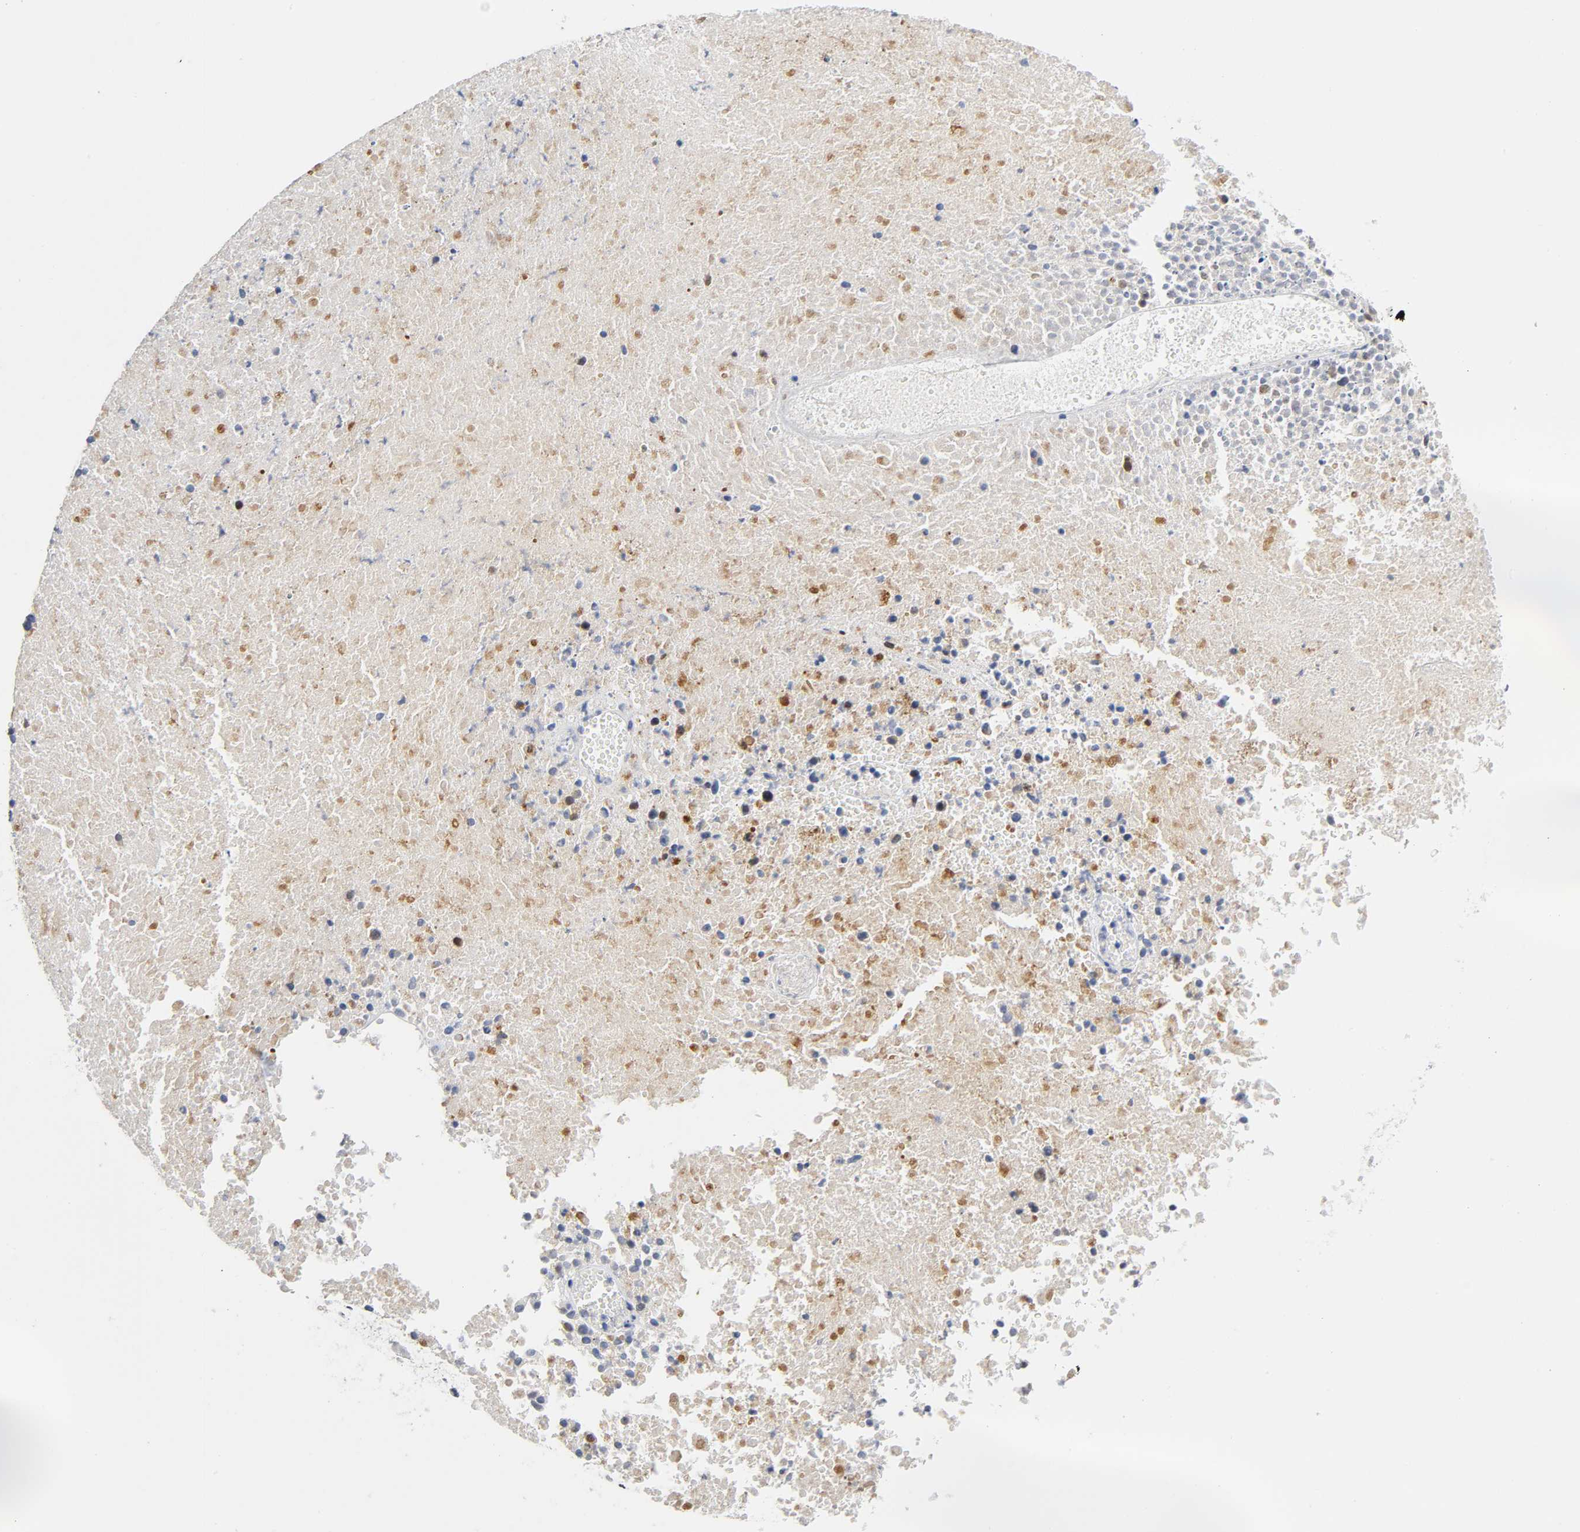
{"staining": {"intensity": "moderate", "quantity": "<25%", "location": "nuclear"}, "tissue": "melanoma", "cell_type": "Tumor cells", "image_type": "cancer", "snomed": [{"axis": "morphology", "description": "Malignant melanoma, Metastatic site"}, {"axis": "topography", "description": "Cerebral cortex"}], "caption": "A histopathology image of malignant melanoma (metastatic site) stained for a protein reveals moderate nuclear brown staining in tumor cells.", "gene": "BIRC5", "patient": {"sex": "female", "age": 52}}